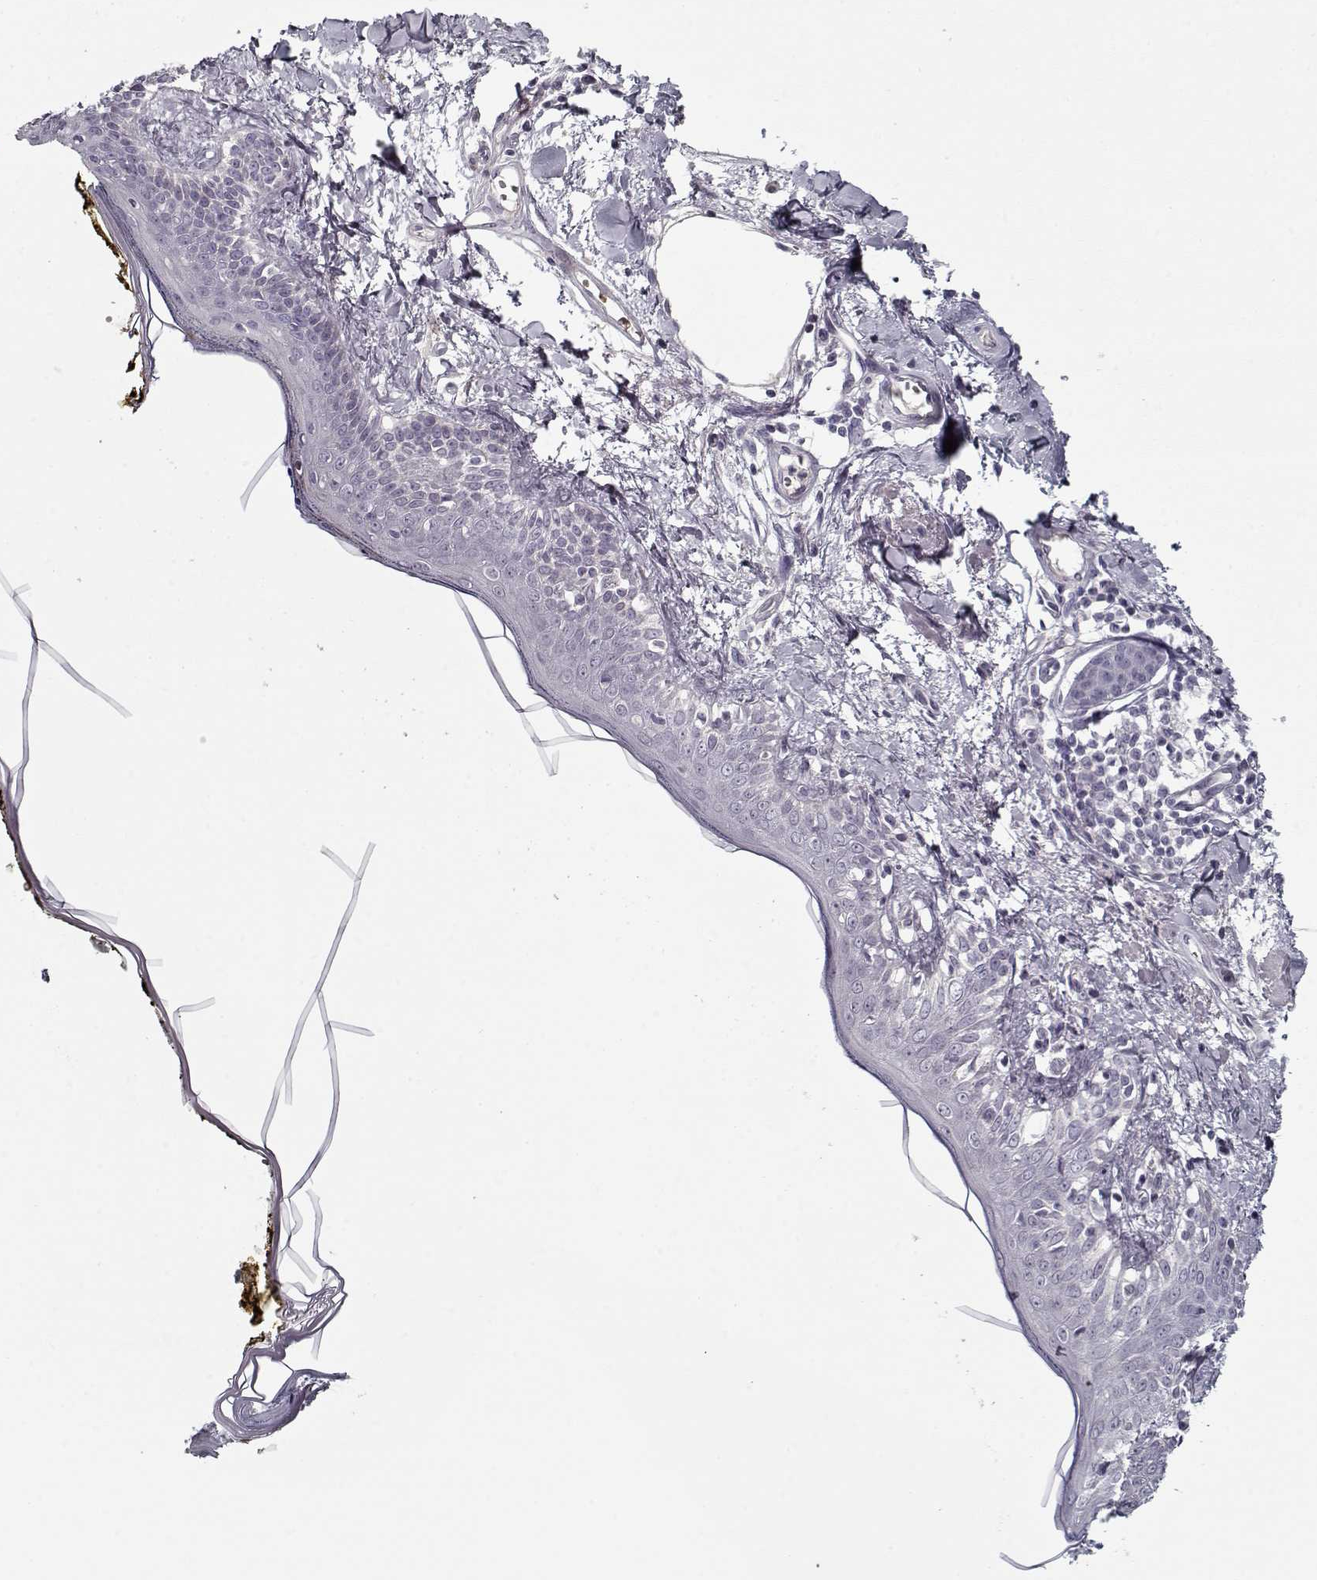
{"staining": {"intensity": "negative", "quantity": "none", "location": "none"}, "tissue": "skin", "cell_type": "Fibroblasts", "image_type": "normal", "snomed": [{"axis": "morphology", "description": "Normal tissue, NOS"}, {"axis": "topography", "description": "Skin"}], "caption": "This is an IHC micrograph of benign human skin. There is no expression in fibroblasts.", "gene": "DDX25", "patient": {"sex": "male", "age": 76}}